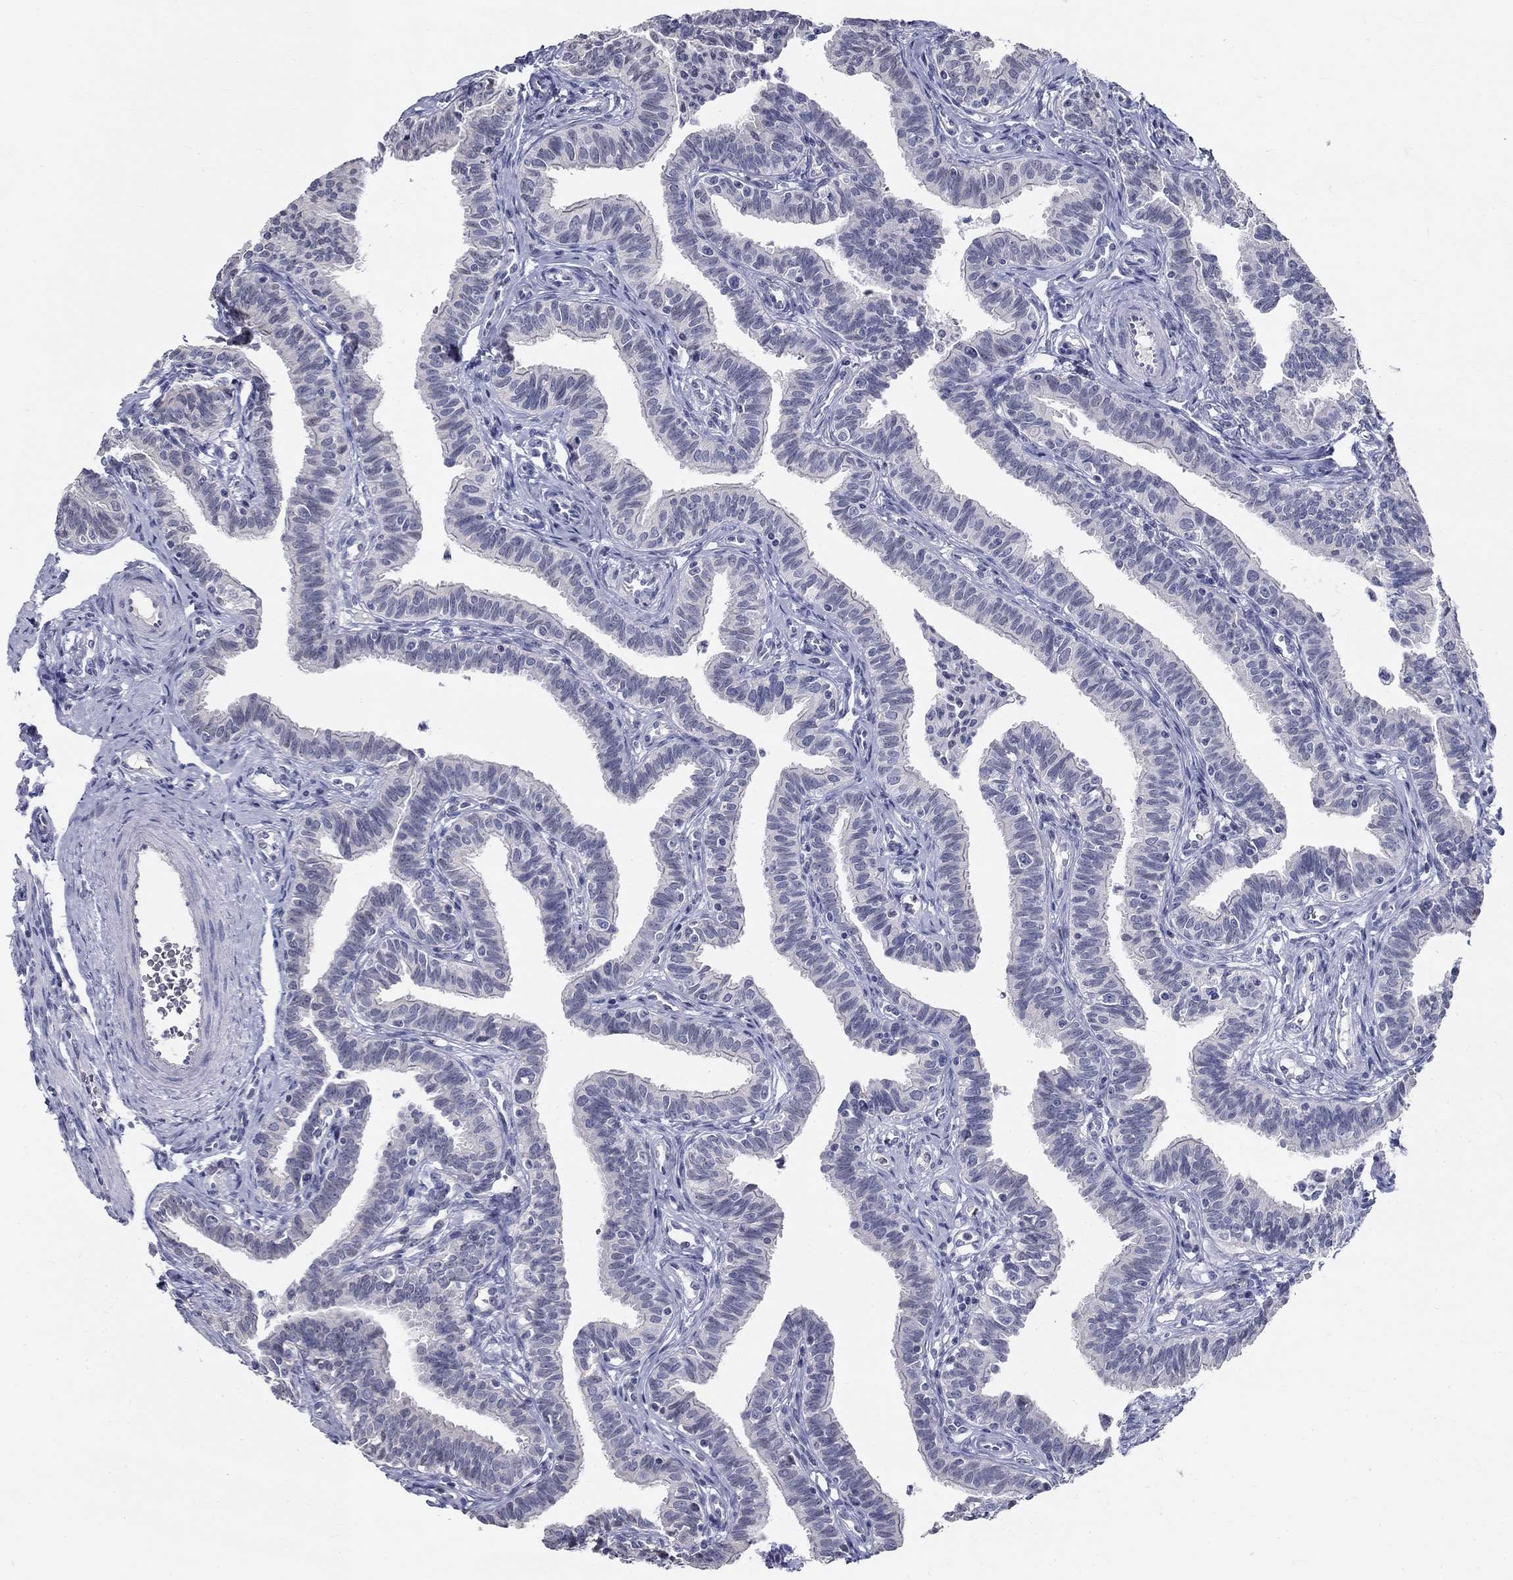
{"staining": {"intensity": "negative", "quantity": "none", "location": "none"}, "tissue": "fallopian tube", "cell_type": "Glandular cells", "image_type": "normal", "snomed": [{"axis": "morphology", "description": "Normal tissue, NOS"}, {"axis": "topography", "description": "Fallopian tube"}], "caption": "Immunohistochemistry (IHC) of benign fallopian tube shows no staining in glandular cells.", "gene": "ENSG00000290147", "patient": {"sex": "female", "age": 36}}